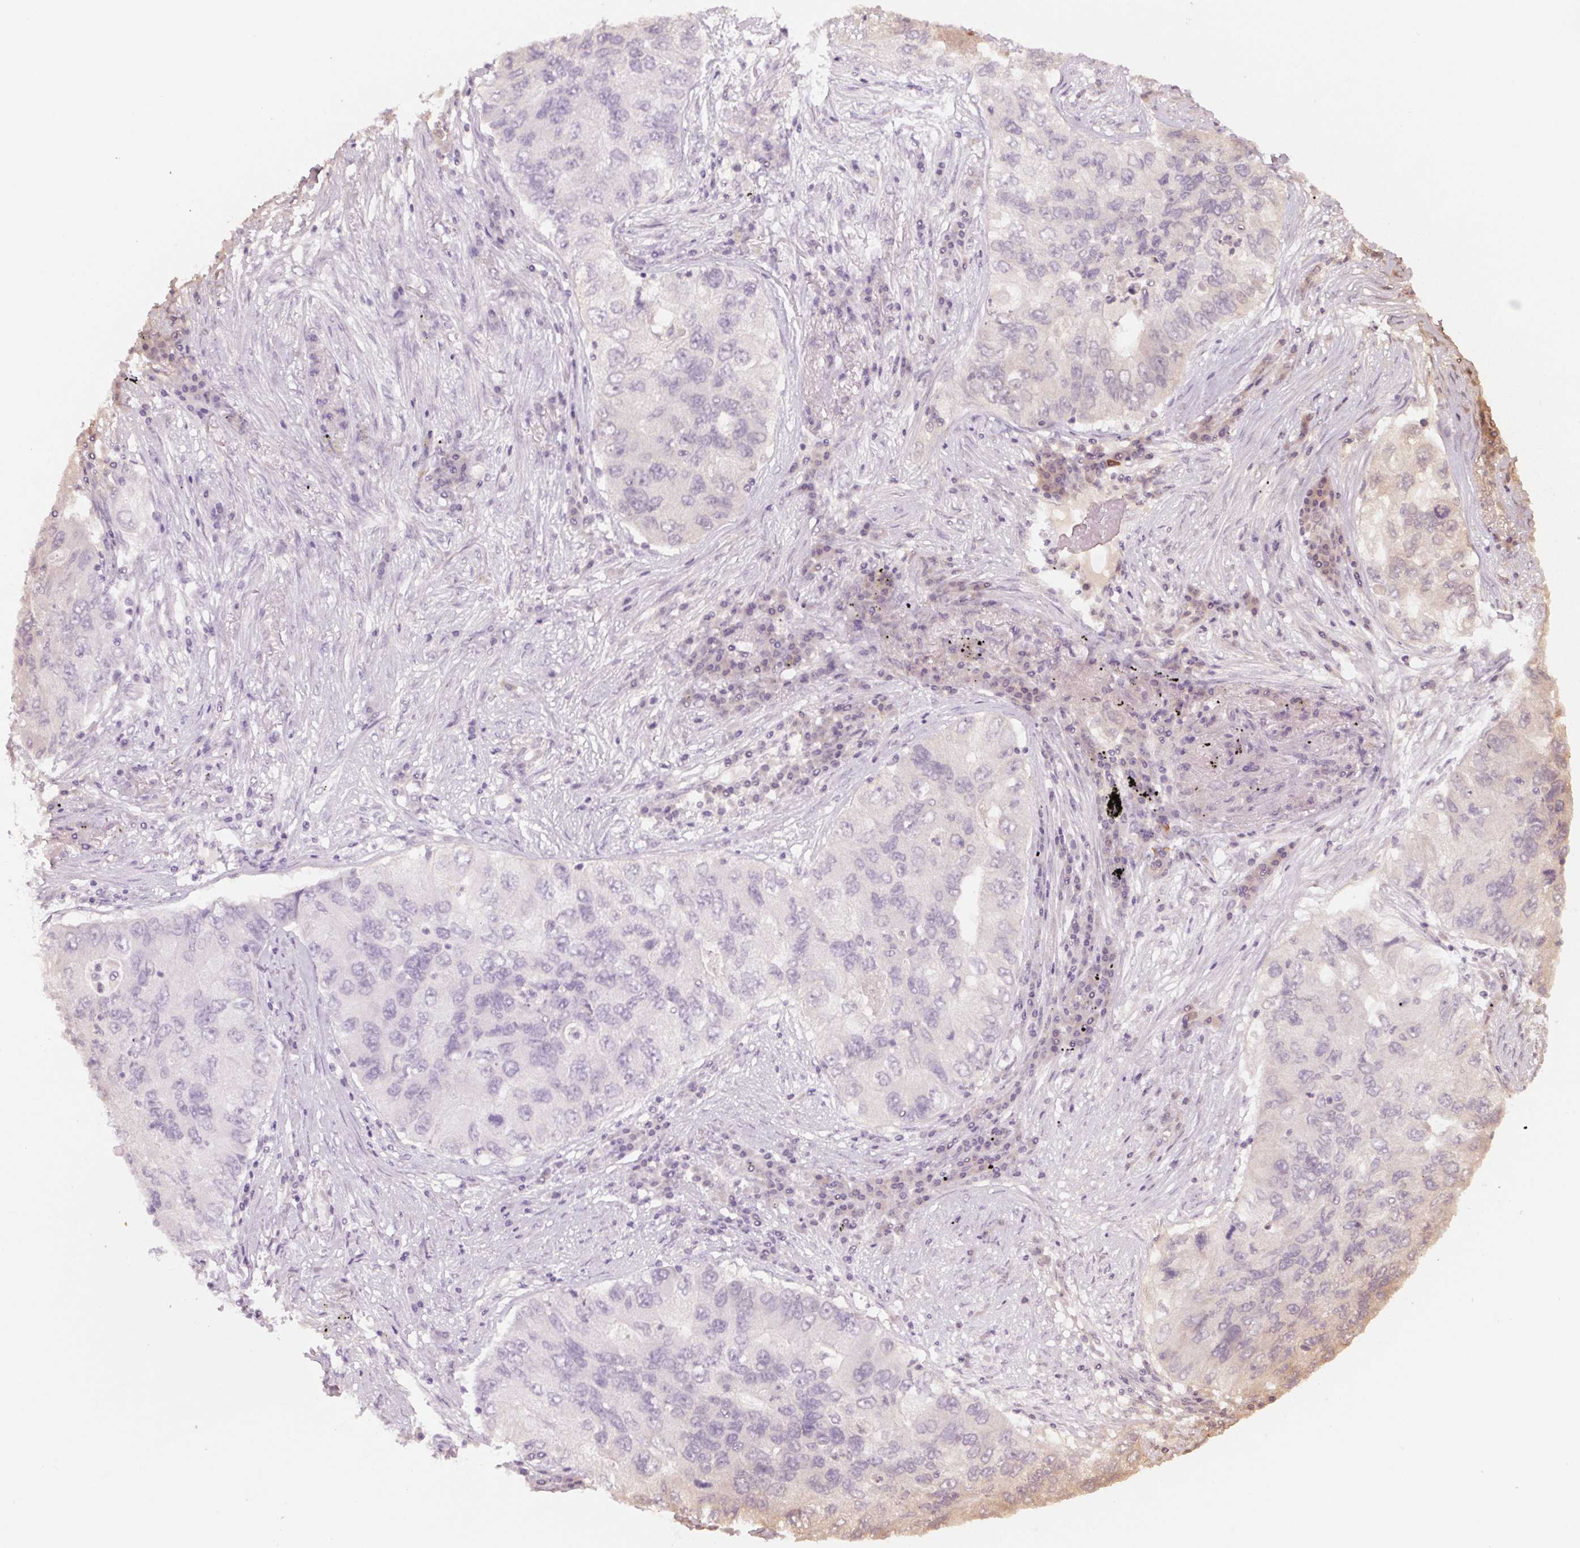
{"staining": {"intensity": "negative", "quantity": "none", "location": "none"}, "tissue": "lung cancer", "cell_type": "Tumor cells", "image_type": "cancer", "snomed": [{"axis": "morphology", "description": "Adenocarcinoma, NOS"}, {"axis": "morphology", "description": "Adenocarcinoma, metastatic, NOS"}, {"axis": "topography", "description": "Lymph node"}, {"axis": "topography", "description": "Lung"}], "caption": "This is a image of immunohistochemistry staining of lung cancer (metastatic adenocarcinoma), which shows no expression in tumor cells.", "gene": "PPIA", "patient": {"sex": "female", "age": 54}}